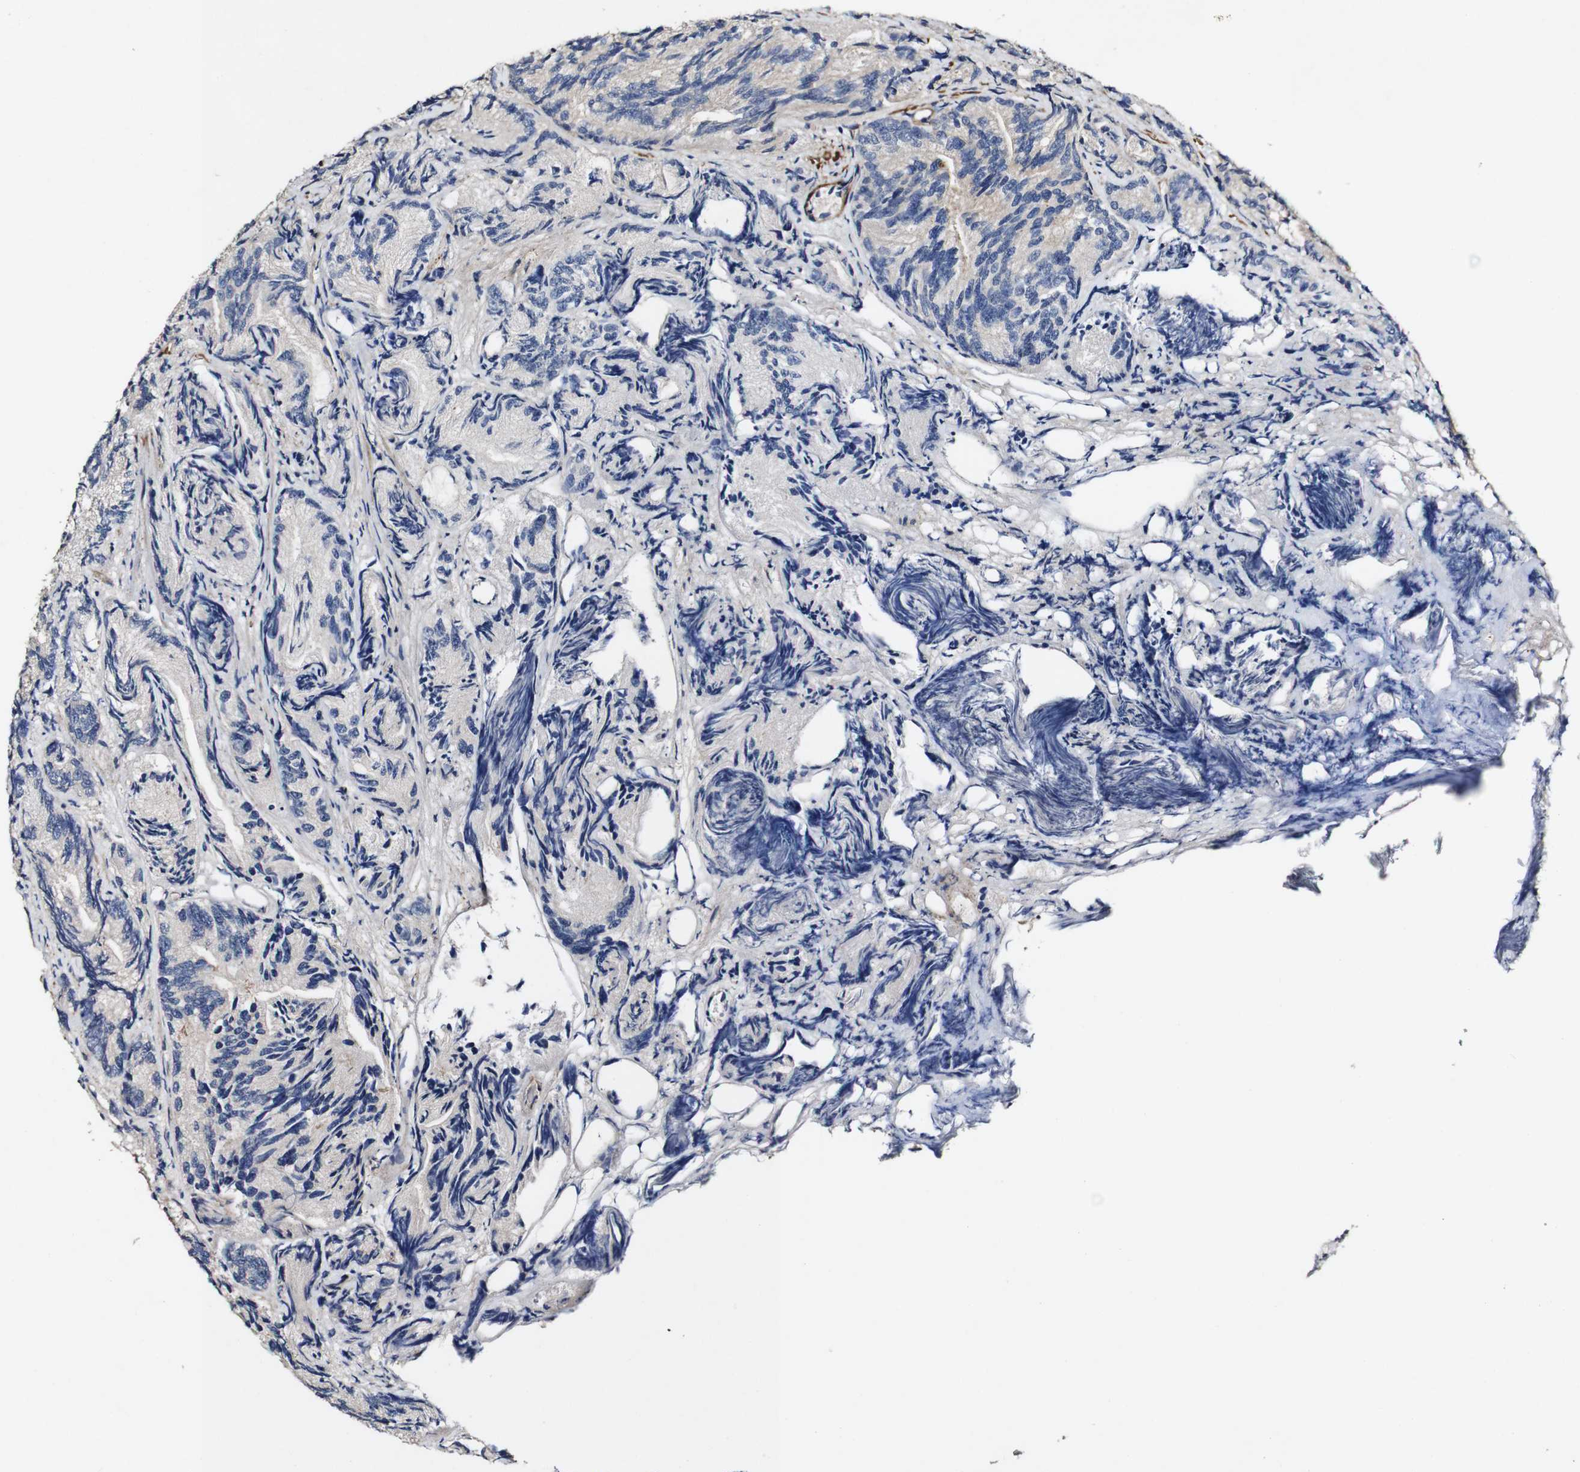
{"staining": {"intensity": "weak", "quantity": "25%-75%", "location": "cytoplasmic/membranous"}, "tissue": "prostate cancer", "cell_type": "Tumor cells", "image_type": "cancer", "snomed": [{"axis": "morphology", "description": "Adenocarcinoma, Low grade"}, {"axis": "topography", "description": "Prostate"}], "caption": "There is low levels of weak cytoplasmic/membranous expression in tumor cells of low-grade adenocarcinoma (prostate), as demonstrated by immunohistochemical staining (brown color).", "gene": "GSDME", "patient": {"sex": "male", "age": 89}}